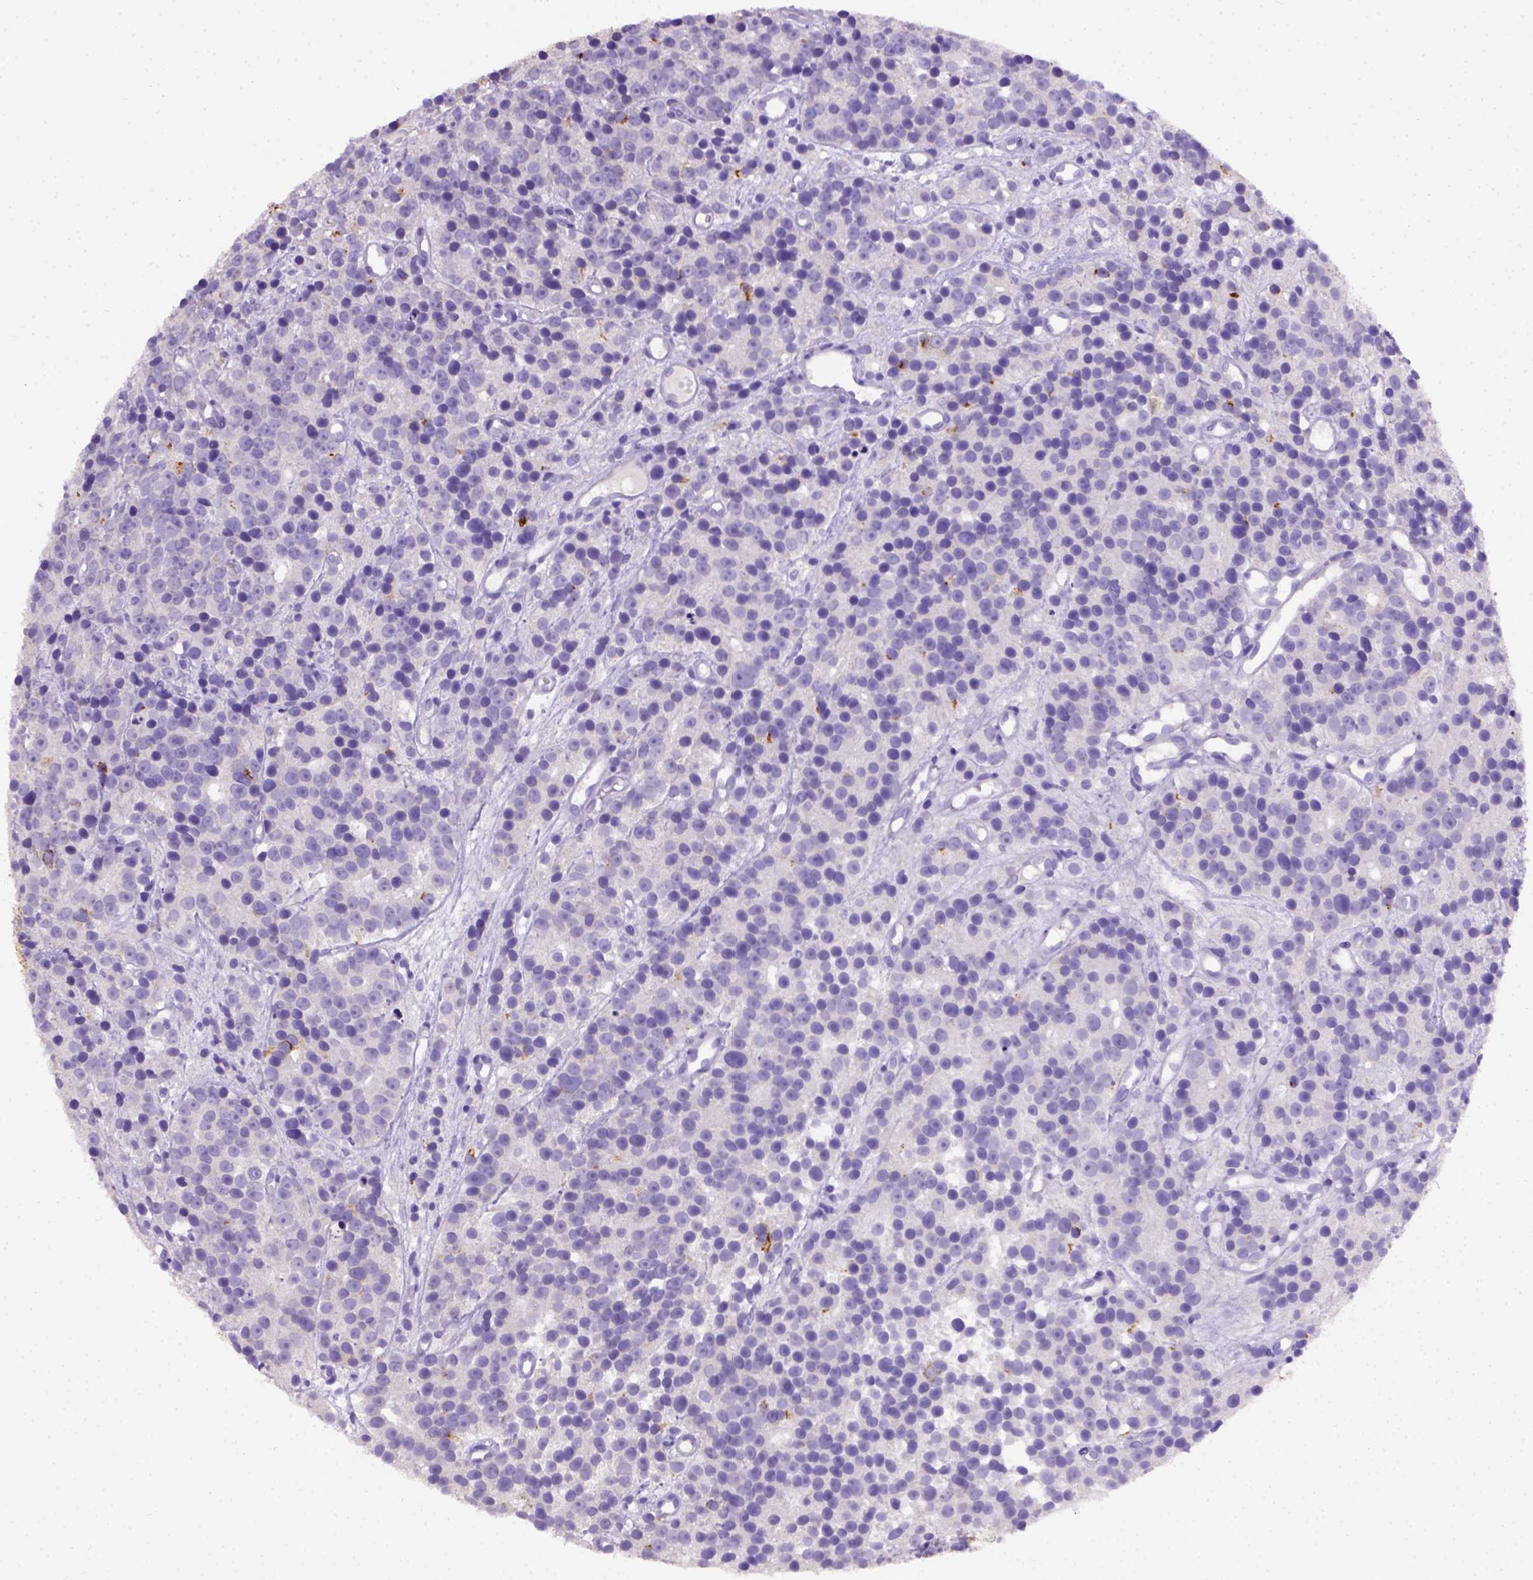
{"staining": {"intensity": "negative", "quantity": "none", "location": "none"}, "tissue": "prostate cancer", "cell_type": "Tumor cells", "image_type": "cancer", "snomed": [{"axis": "morphology", "description": "Adenocarcinoma, High grade"}, {"axis": "topography", "description": "Prostate"}], "caption": "High magnification brightfield microscopy of prostate high-grade adenocarcinoma stained with DAB (3,3'-diaminobenzidine) (brown) and counterstained with hematoxylin (blue): tumor cells show no significant positivity.", "gene": "B3GAT1", "patient": {"sex": "male", "age": 77}}